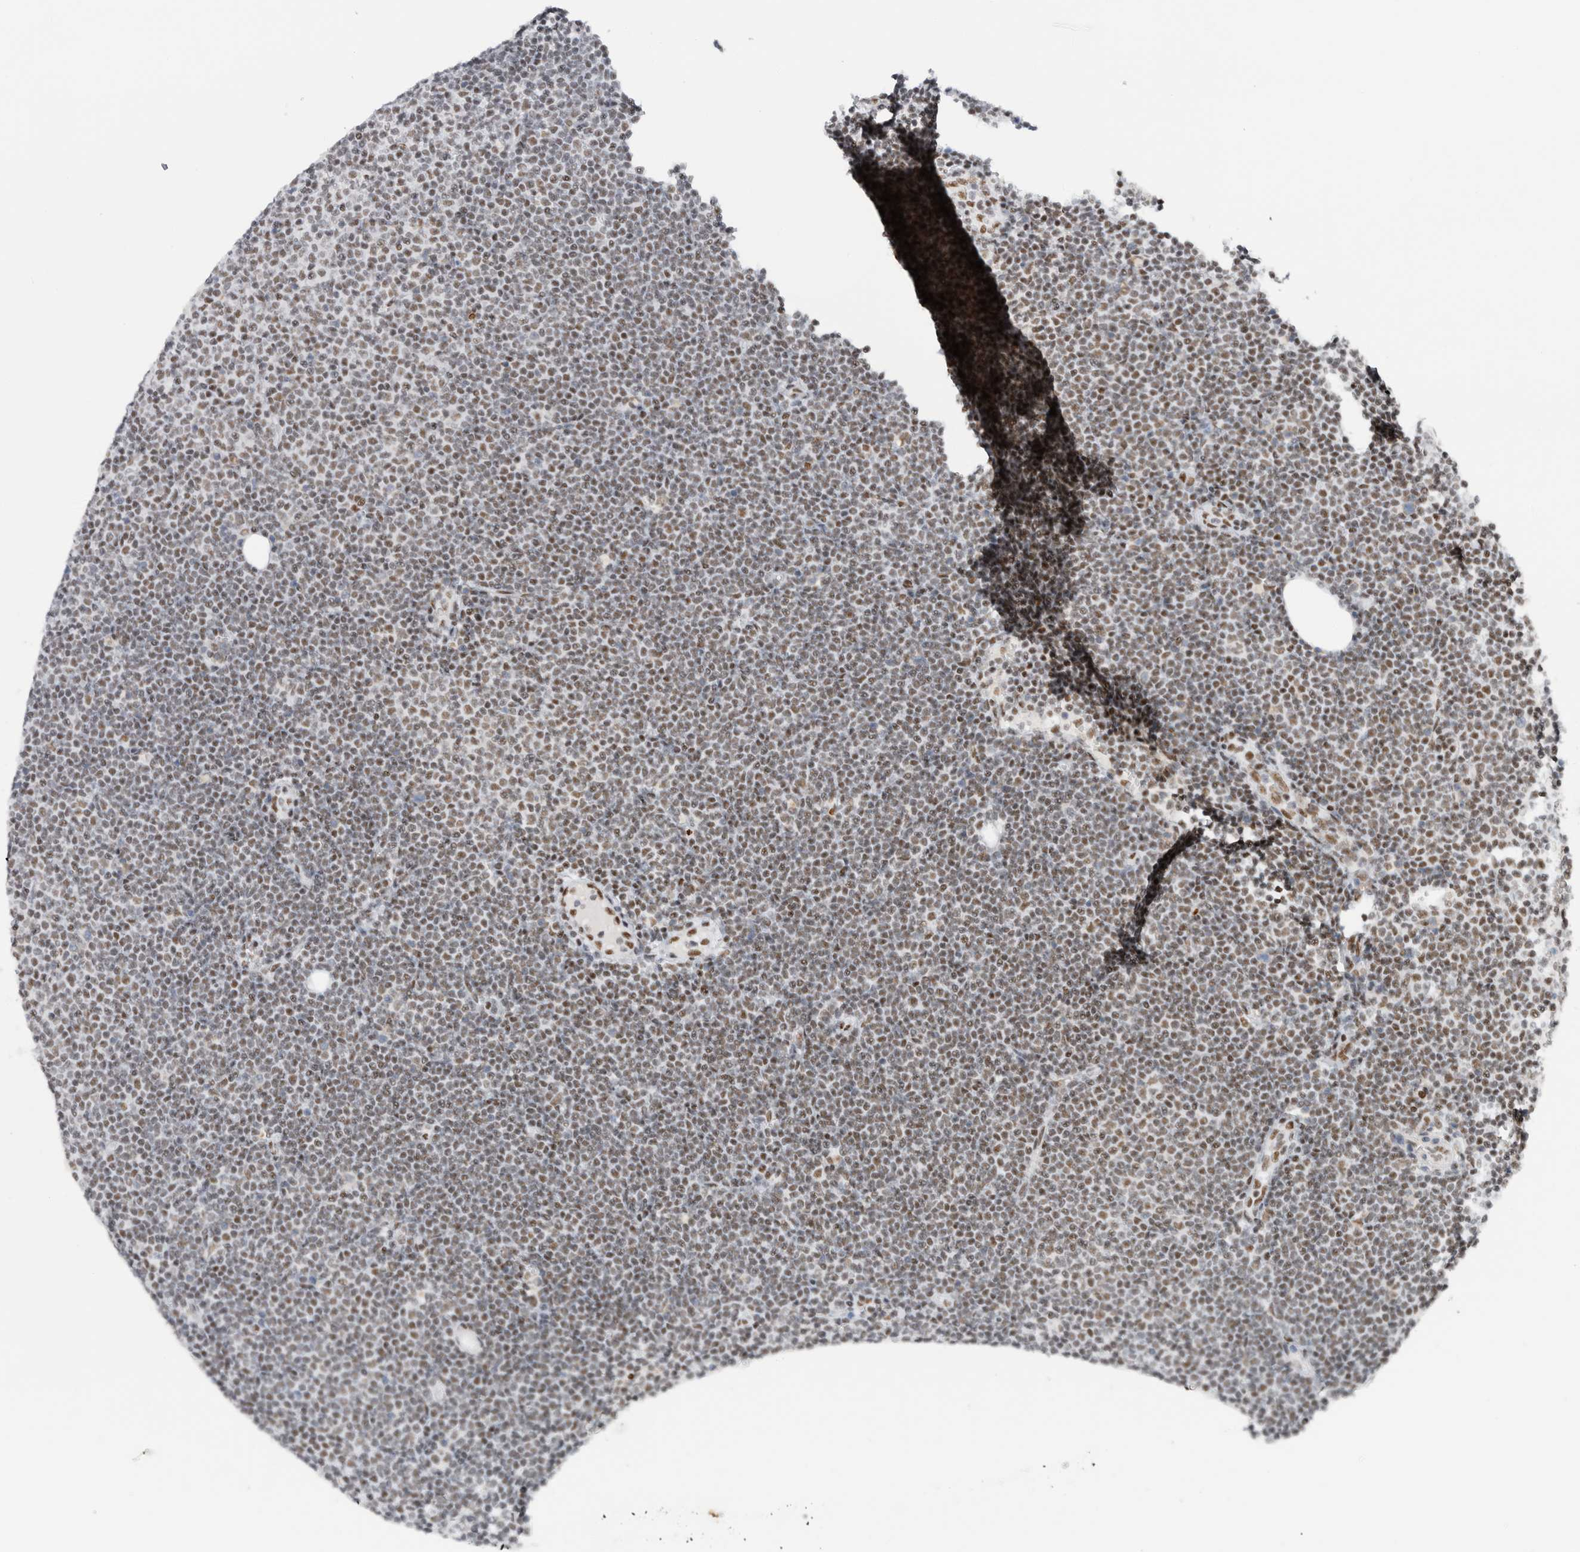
{"staining": {"intensity": "weak", "quantity": ">75%", "location": "nuclear"}, "tissue": "lymphoma", "cell_type": "Tumor cells", "image_type": "cancer", "snomed": [{"axis": "morphology", "description": "Malignant lymphoma, non-Hodgkin's type, Low grade"}, {"axis": "topography", "description": "Lymph node"}], "caption": "About >75% of tumor cells in lymphoma show weak nuclear protein positivity as visualized by brown immunohistochemical staining.", "gene": "COPS7A", "patient": {"sex": "female", "age": 53}}